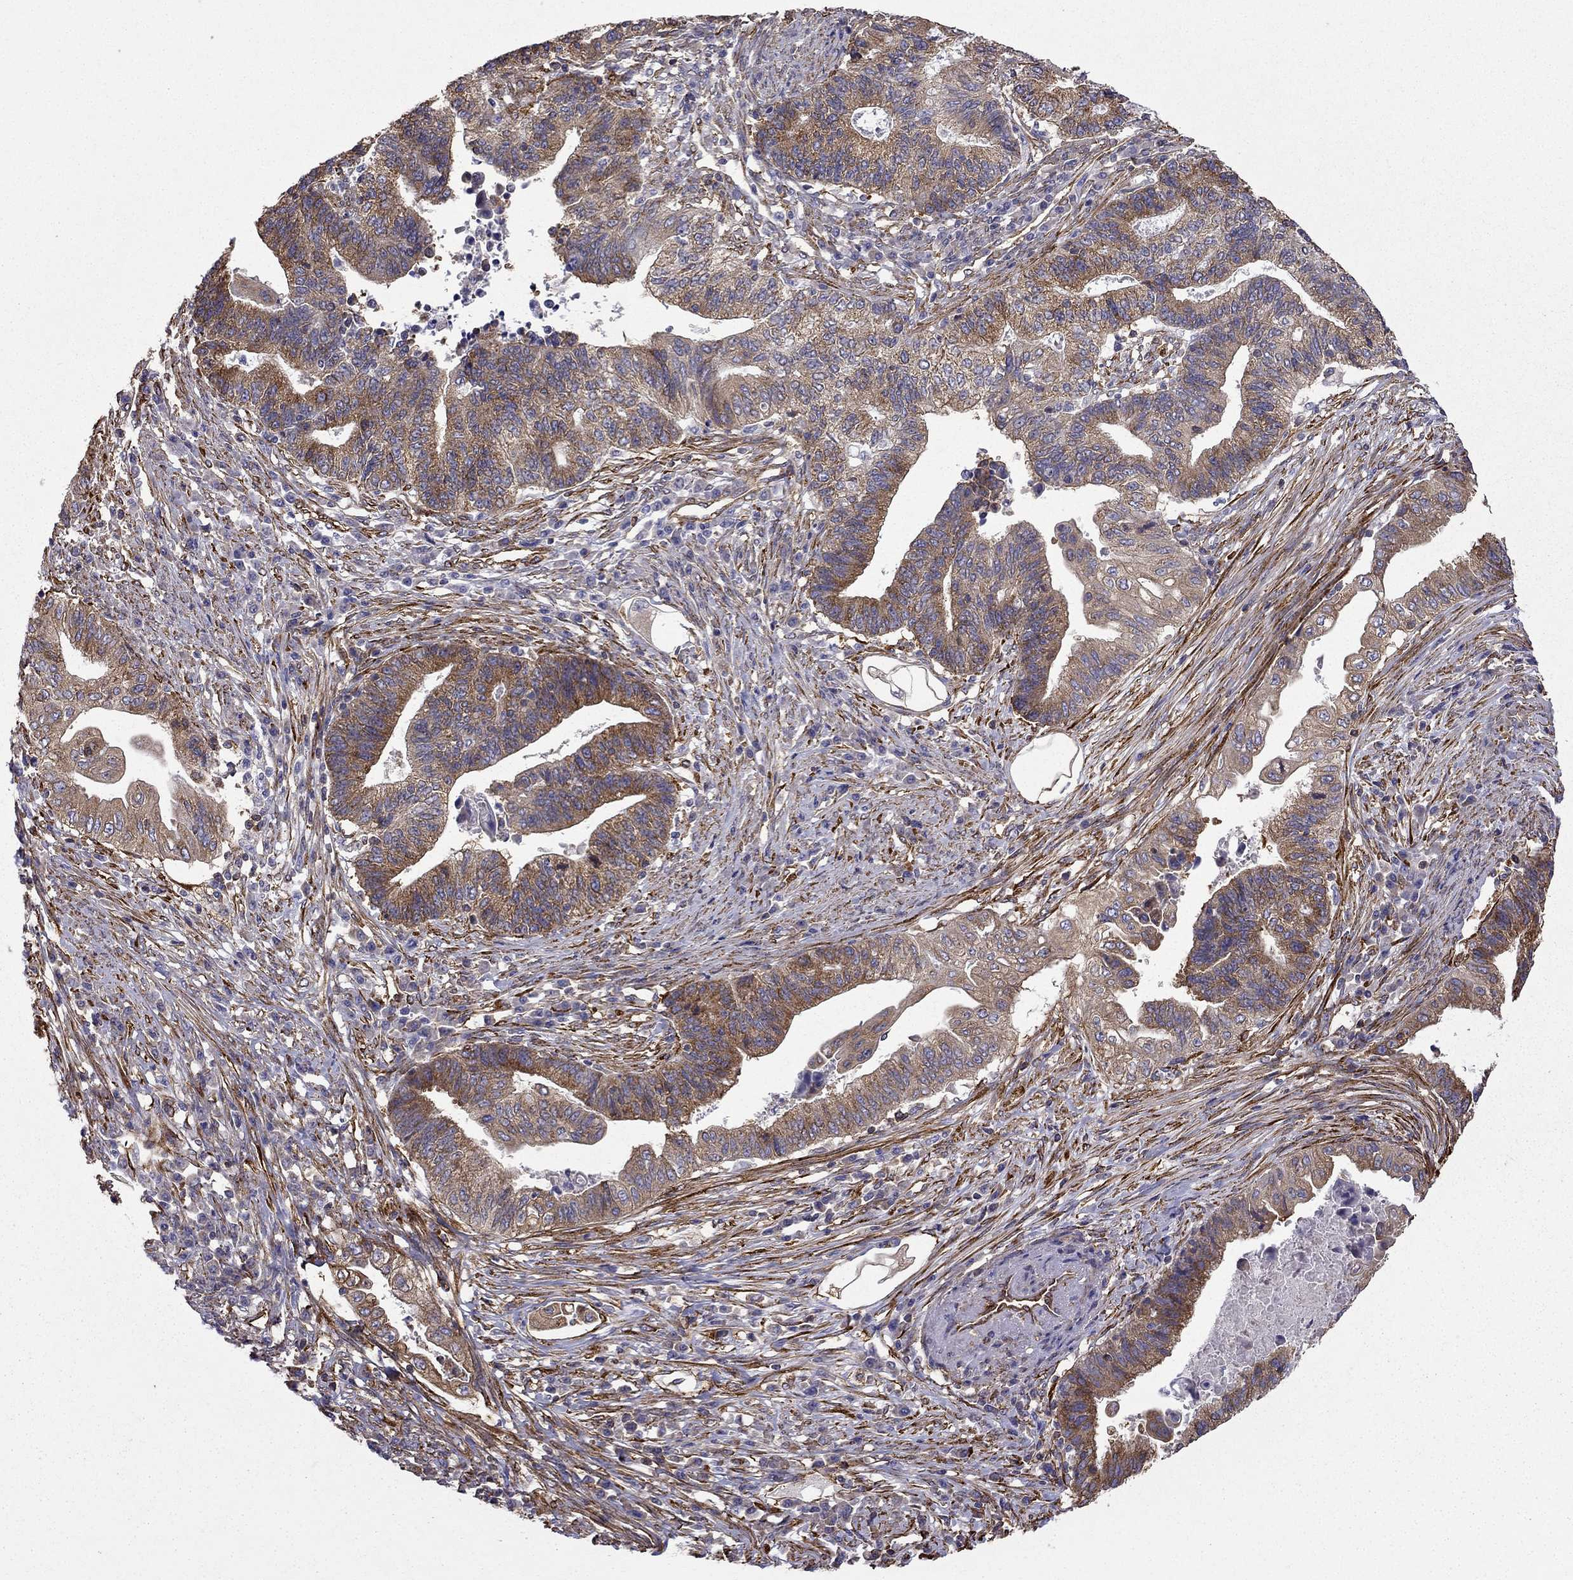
{"staining": {"intensity": "moderate", "quantity": ">75%", "location": "cytoplasmic/membranous"}, "tissue": "endometrial cancer", "cell_type": "Tumor cells", "image_type": "cancer", "snomed": [{"axis": "morphology", "description": "Adenocarcinoma, NOS"}, {"axis": "topography", "description": "Uterus"}, {"axis": "topography", "description": "Endometrium"}], "caption": "Tumor cells reveal medium levels of moderate cytoplasmic/membranous positivity in about >75% of cells in endometrial cancer. The staining was performed using DAB to visualize the protein expression in brown, while the nuclei were stained in blue with hematoxylin (Magnification: 20x).", "gene": "MAP4", "patient": {"sex": "female", "age": 54}}